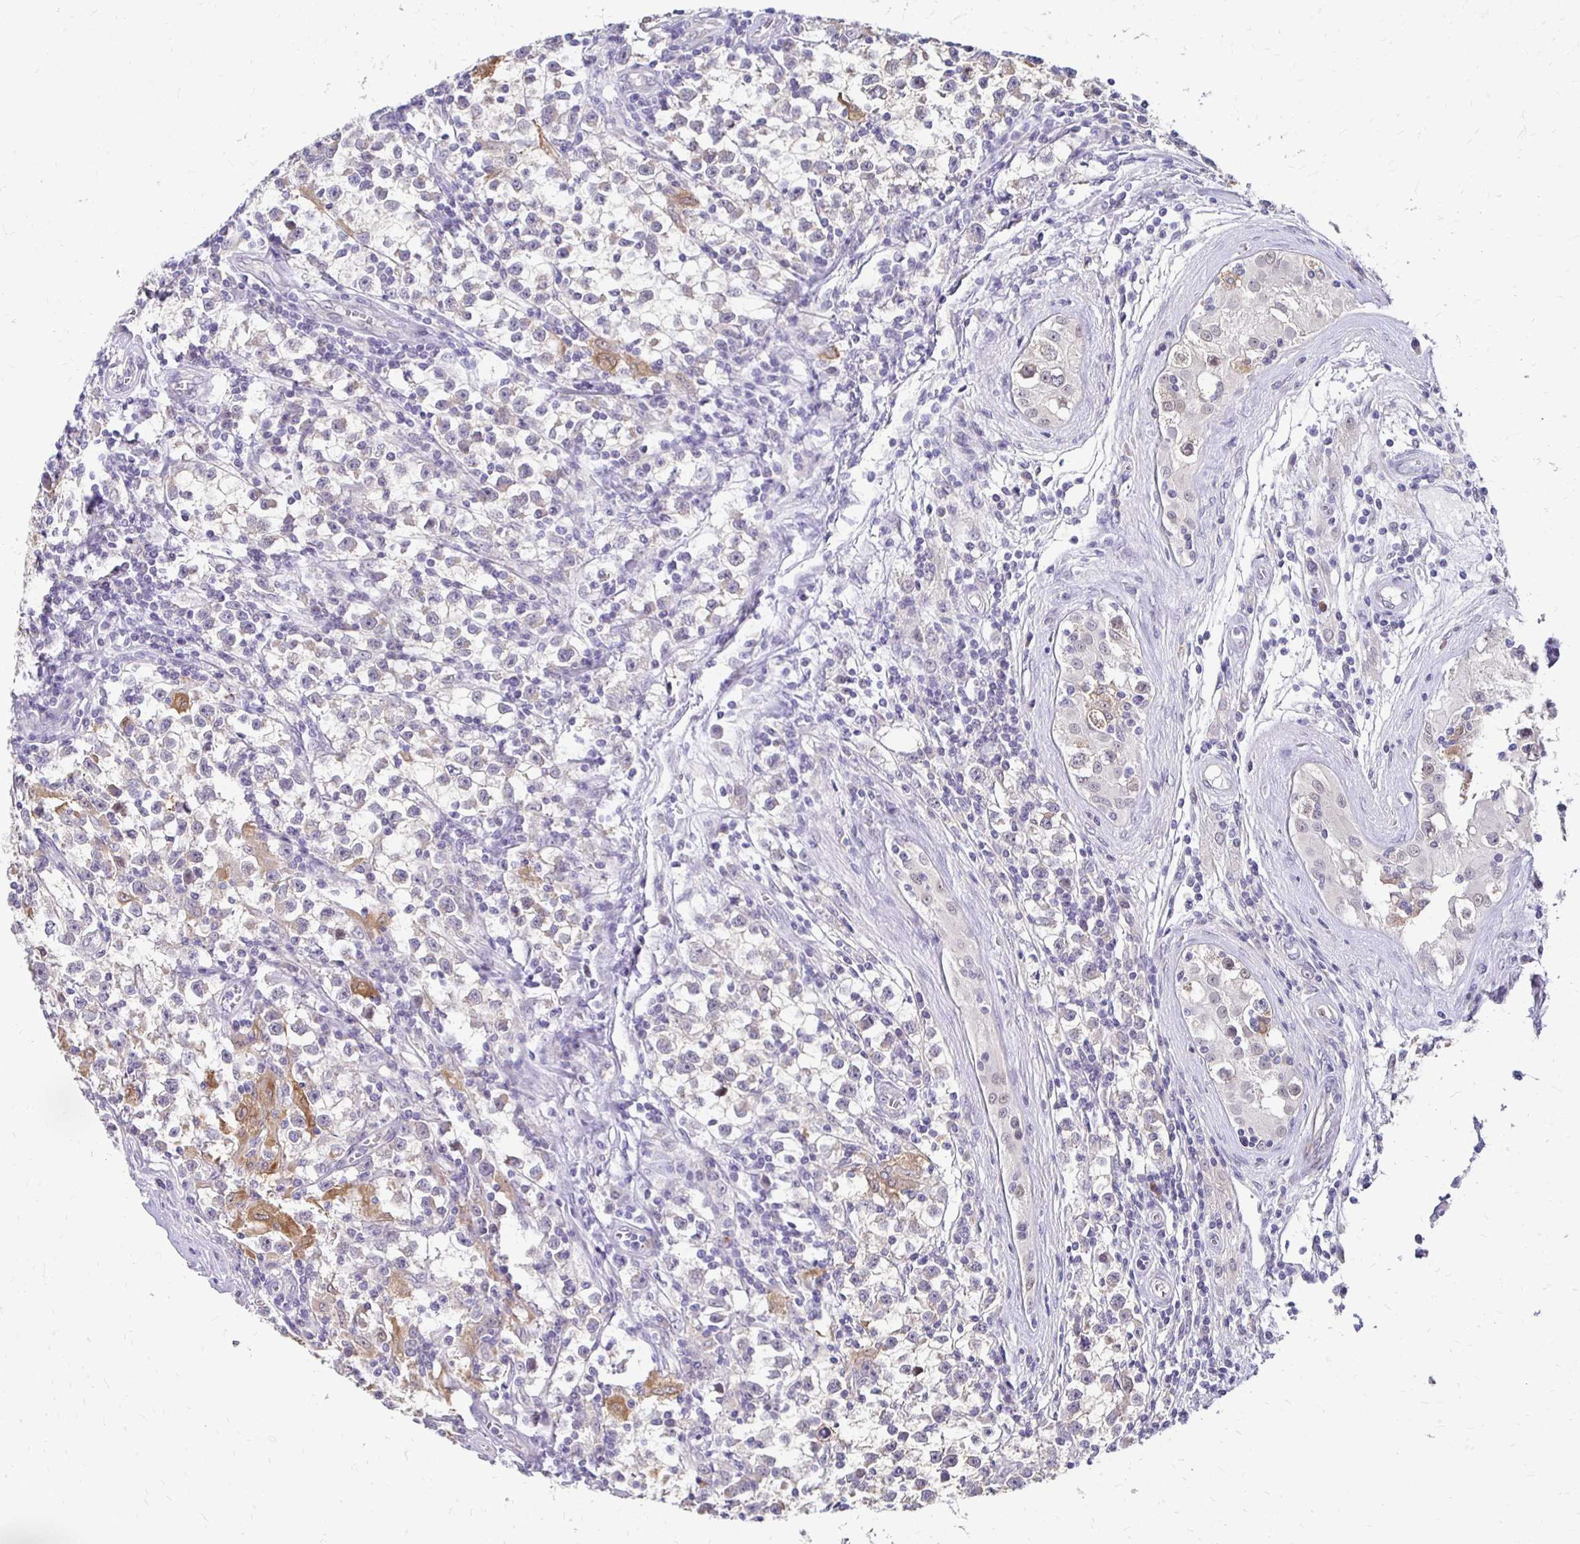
{"staining": {"intensity": "negative", "quantity": "none", "location": "none"}, "tissue": "testis cancer", "cell_type": "Tumor cells", "image_type": "cancer", "snomed": [{"axis": "morphology", "description": "Seminoma, NOS"}, {"axis": "topography", "description": "Testis"}], "caption": "This is an immunohistochemistry (IHC) histopathology image of testis cancer. There is no expression in tumor cells.", "gene": "PADI2", "patient": {"sex": "male", "age": 31}}